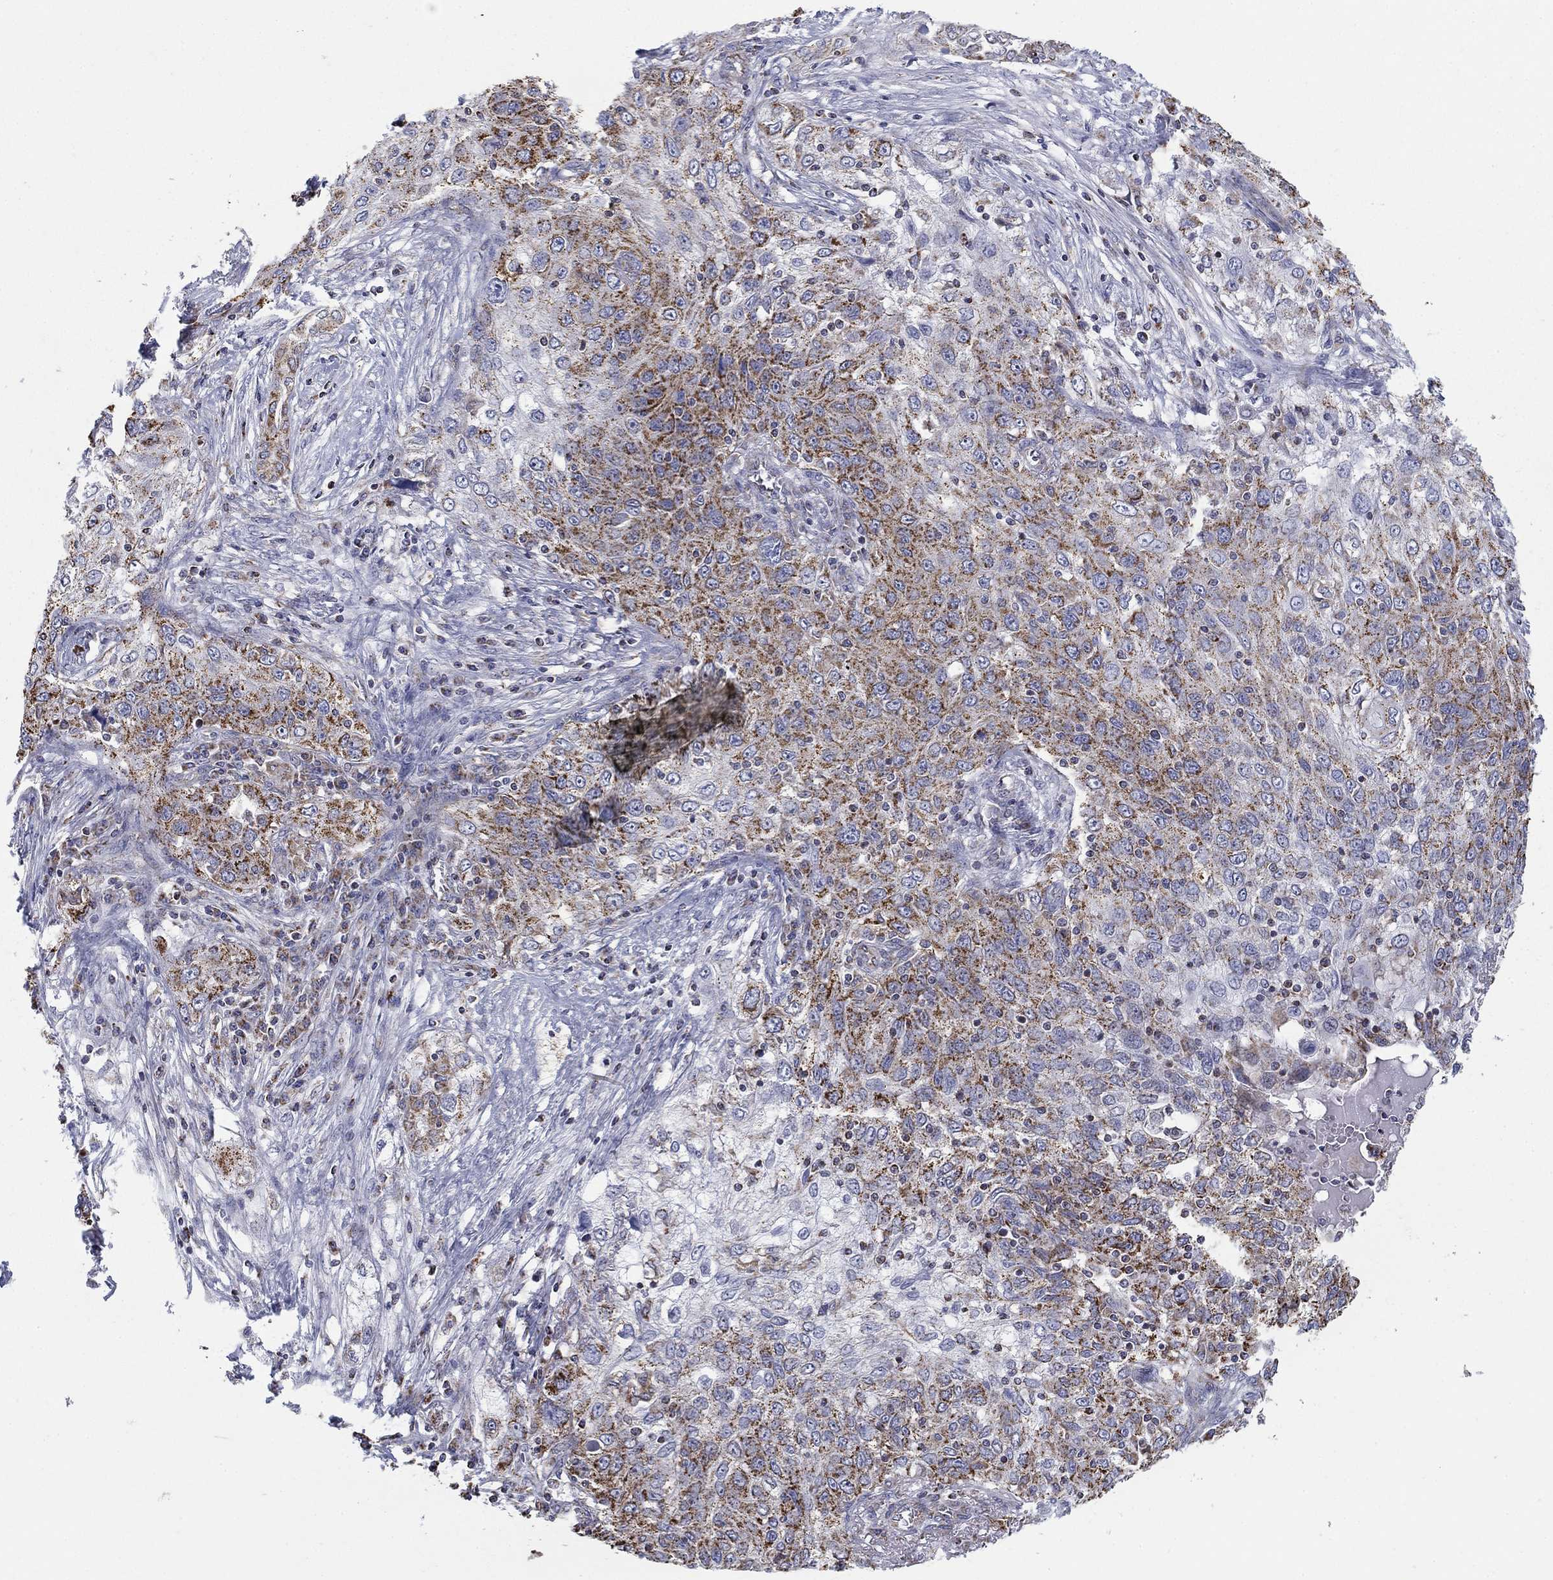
{"staining": {"intensity": "strong", "quantity": "<25%", "location": "cytoplasmic/membranous"}, "tissue": "lung cancer", "cell_type": "Tumor cells", "image_type": "cancer", "snomed": [{"axis": "morphology", "description": "Squamous cell carcinoma, NOS"}, {"axis": "topography", "description": "Lung"}], "caption": "The photomicrograph displays immunohistochemical staining of lung squamous cell carcinoma. There is strong cytoplasmic/membranous positivity is seen in about <25% of tumor cells. (Brightfield microscopy of DAB IHC at high magnification).", "gene": "HPS5", "patient": {"sex": "female", "age": 69}}